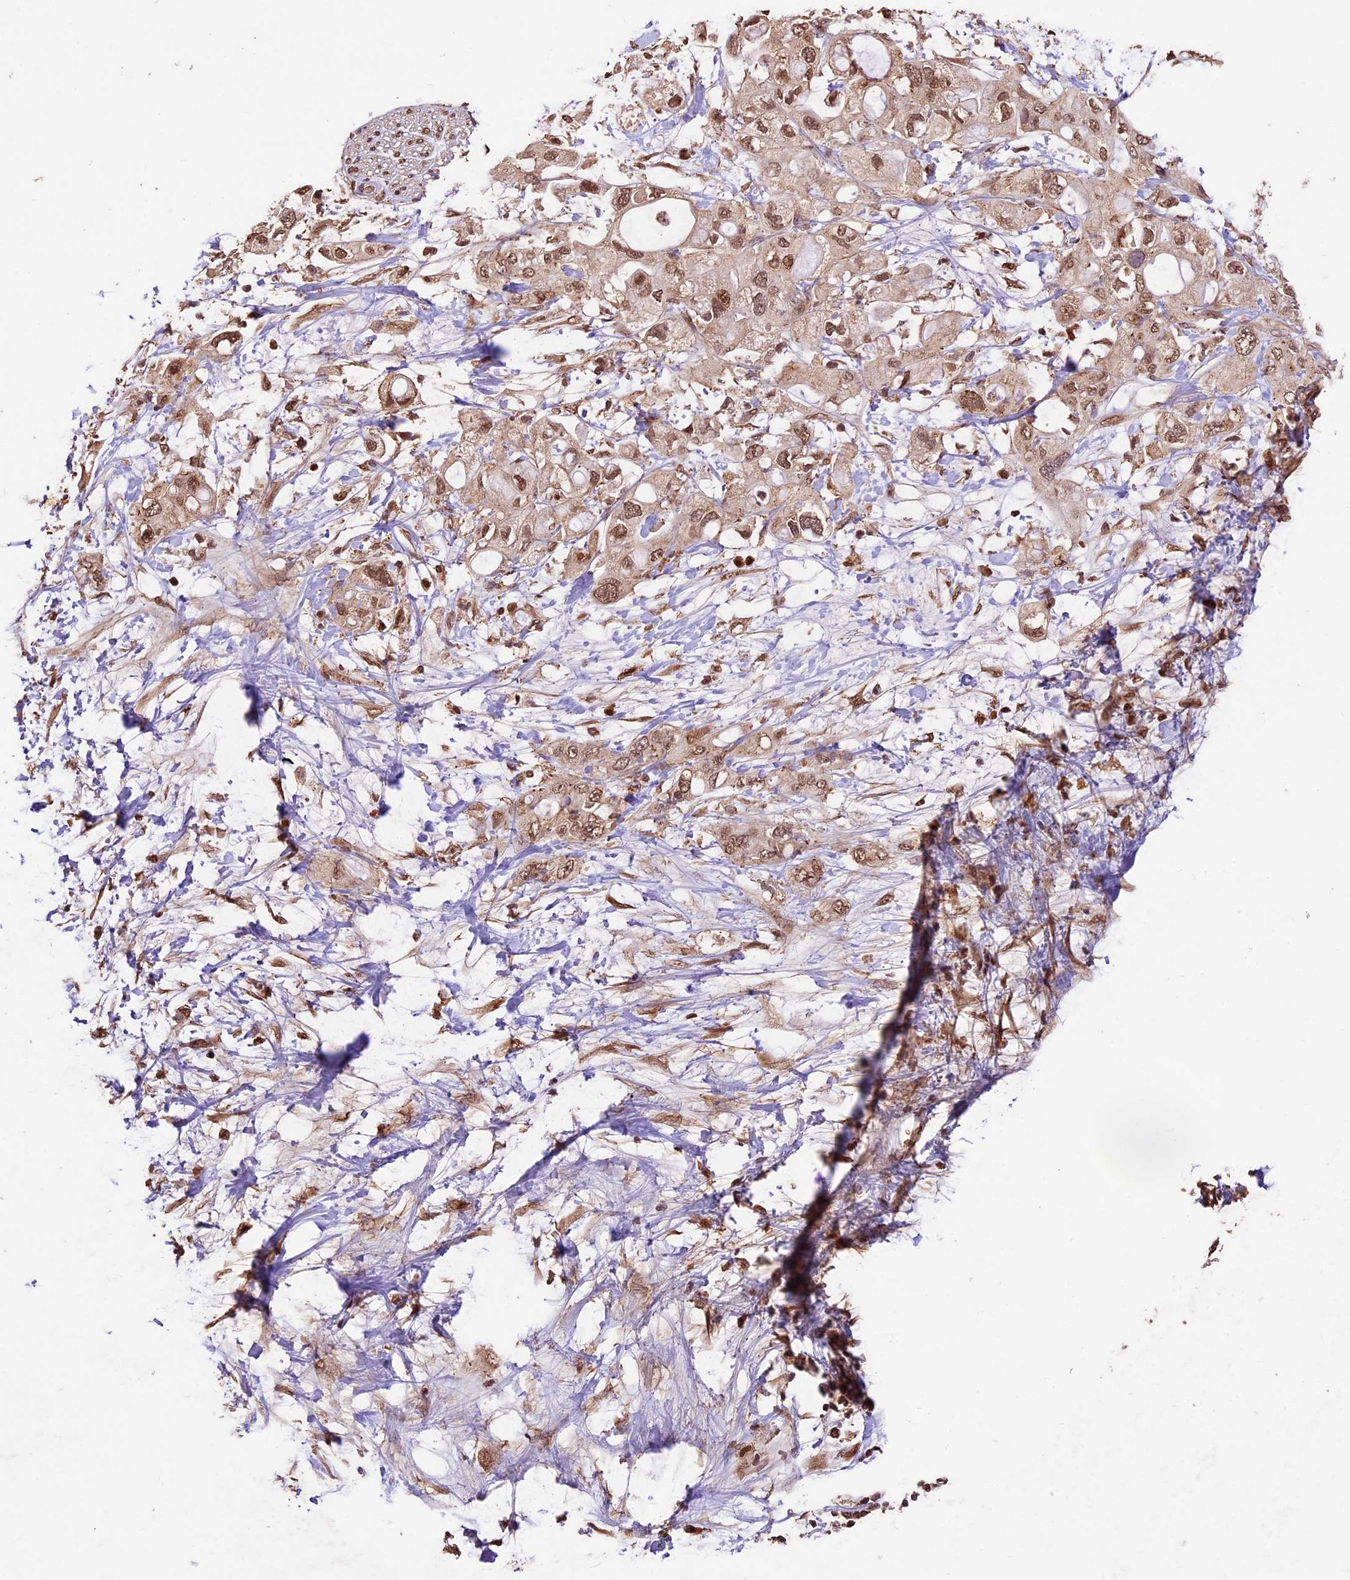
{"staining": {"intensity": "moderate", "quantity": ">75%", "location": "nuclear"}, "tissue": "pancreatic cancer", "cell_type": "Tumor cells", "image_type": "cancer", "snomed": [{"axis": "morphology", "description": "Adenocarcinoma, NOS"}, {"axis": "topography", "description": "Pancreas"}], "caption": "Pancreatic cancer (adenocarcinoma) stained with immunohistochemistry exhibits moderate nuclear staining in approximately >75% of tumor cells. (brown staining indicates protein expression, while blue staining denotes nuclei).", "gene": "CDKN2AIP", "patient": {"sex": "female", "age": 56}}